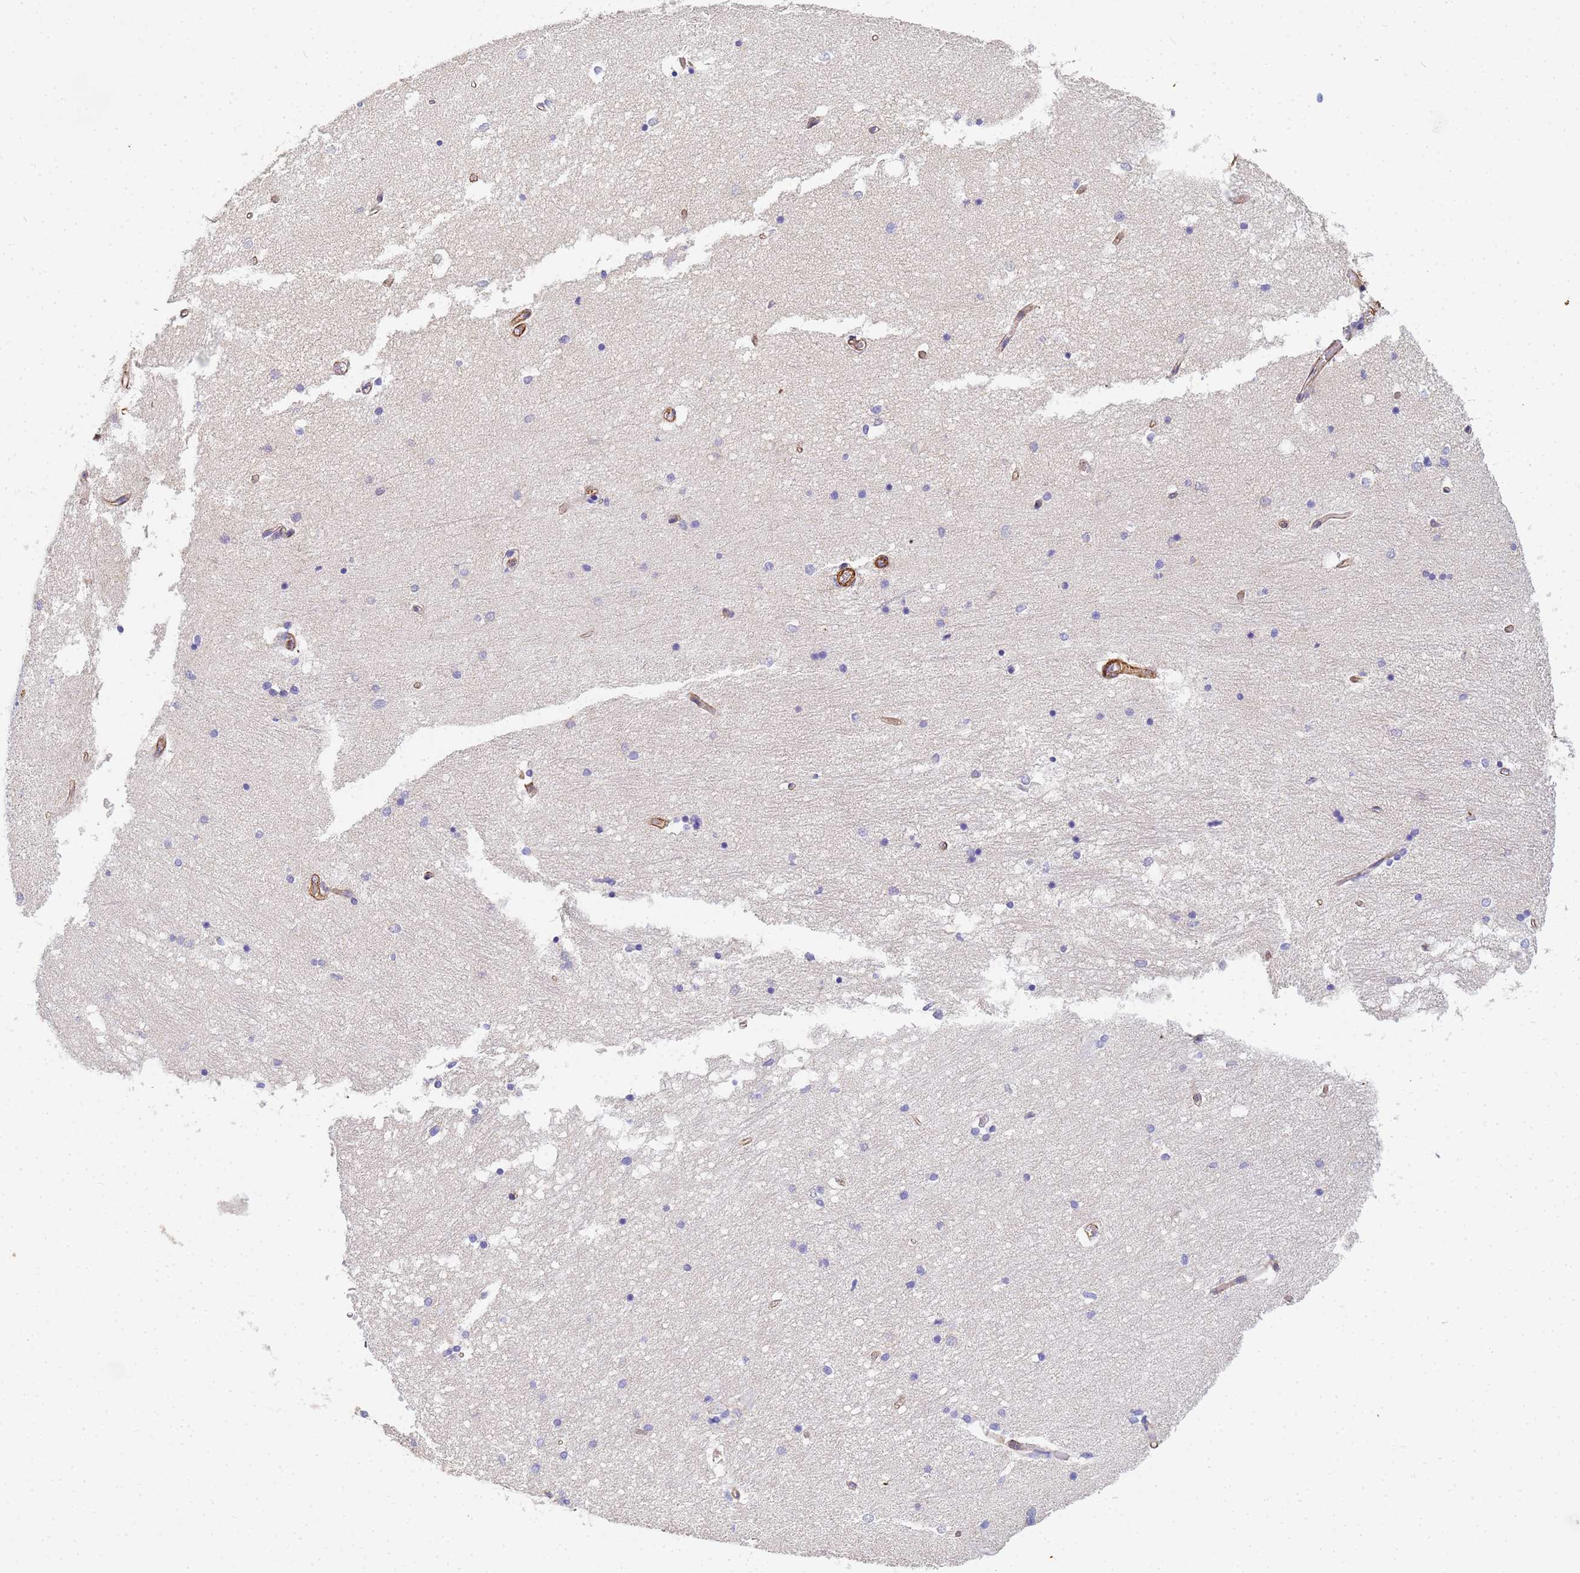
{"staining": {"intensity": "negative", "quantity": "none", "location": "none"}, "tissue": "hippocampus", "cell_type": "Glial cells", "image_type": "normal", "snomed": [{"axis": "morphology", "description": "Normal tissue, NOS"}, {"axis": "topography", "description": "Hippocampus"}], "caption": "Immunohistochemical staining of unremarkable hippocampus shows no significant staining in glial cells.", "gene": "TPM1", "patient": {"sex": "male", "age": 45}}